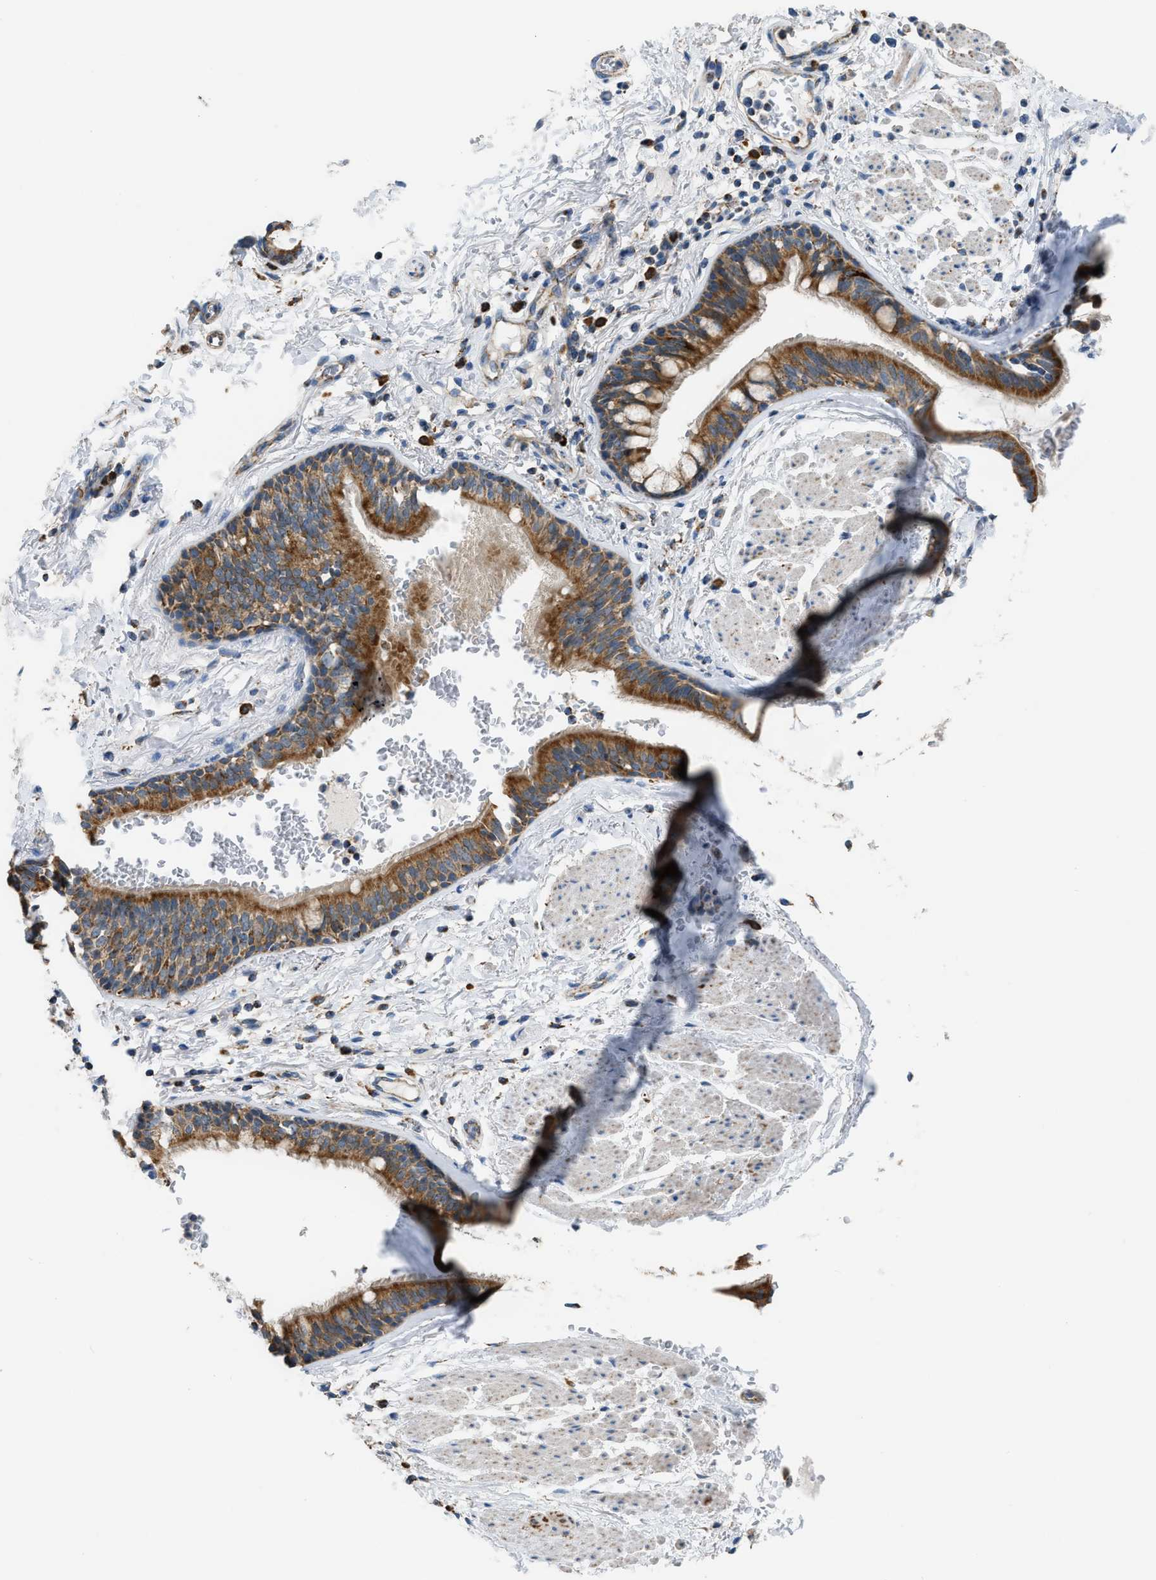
{"staining": {"intensity": "moderate", "quantity": ">75%", "location": "cytoplasmic/membranous"}, "tissue": "bronchus", "cell_type": "Respiratory epithelial cells", "image_type": "normal", "snomed": [{"axis": "morphology", "description": "Normal tissue, NOS"}, {"axis": "topography", "description": "Cartilage tissue"}], "caption": "The histopathology image demonstrates staining of benign bronchus, revealing moderate cytoplasmic/membranous protein expression (brown color) within respiratory epithelial cells. The protein of interest is stained brown, and the nuclei are stained in blue (DAB (3,3'-diaminobenzidine) IHC with brightfield microscopy, high magnification).", "gene": "ETFB", "patient": {"sex": "female", "age": 63}}